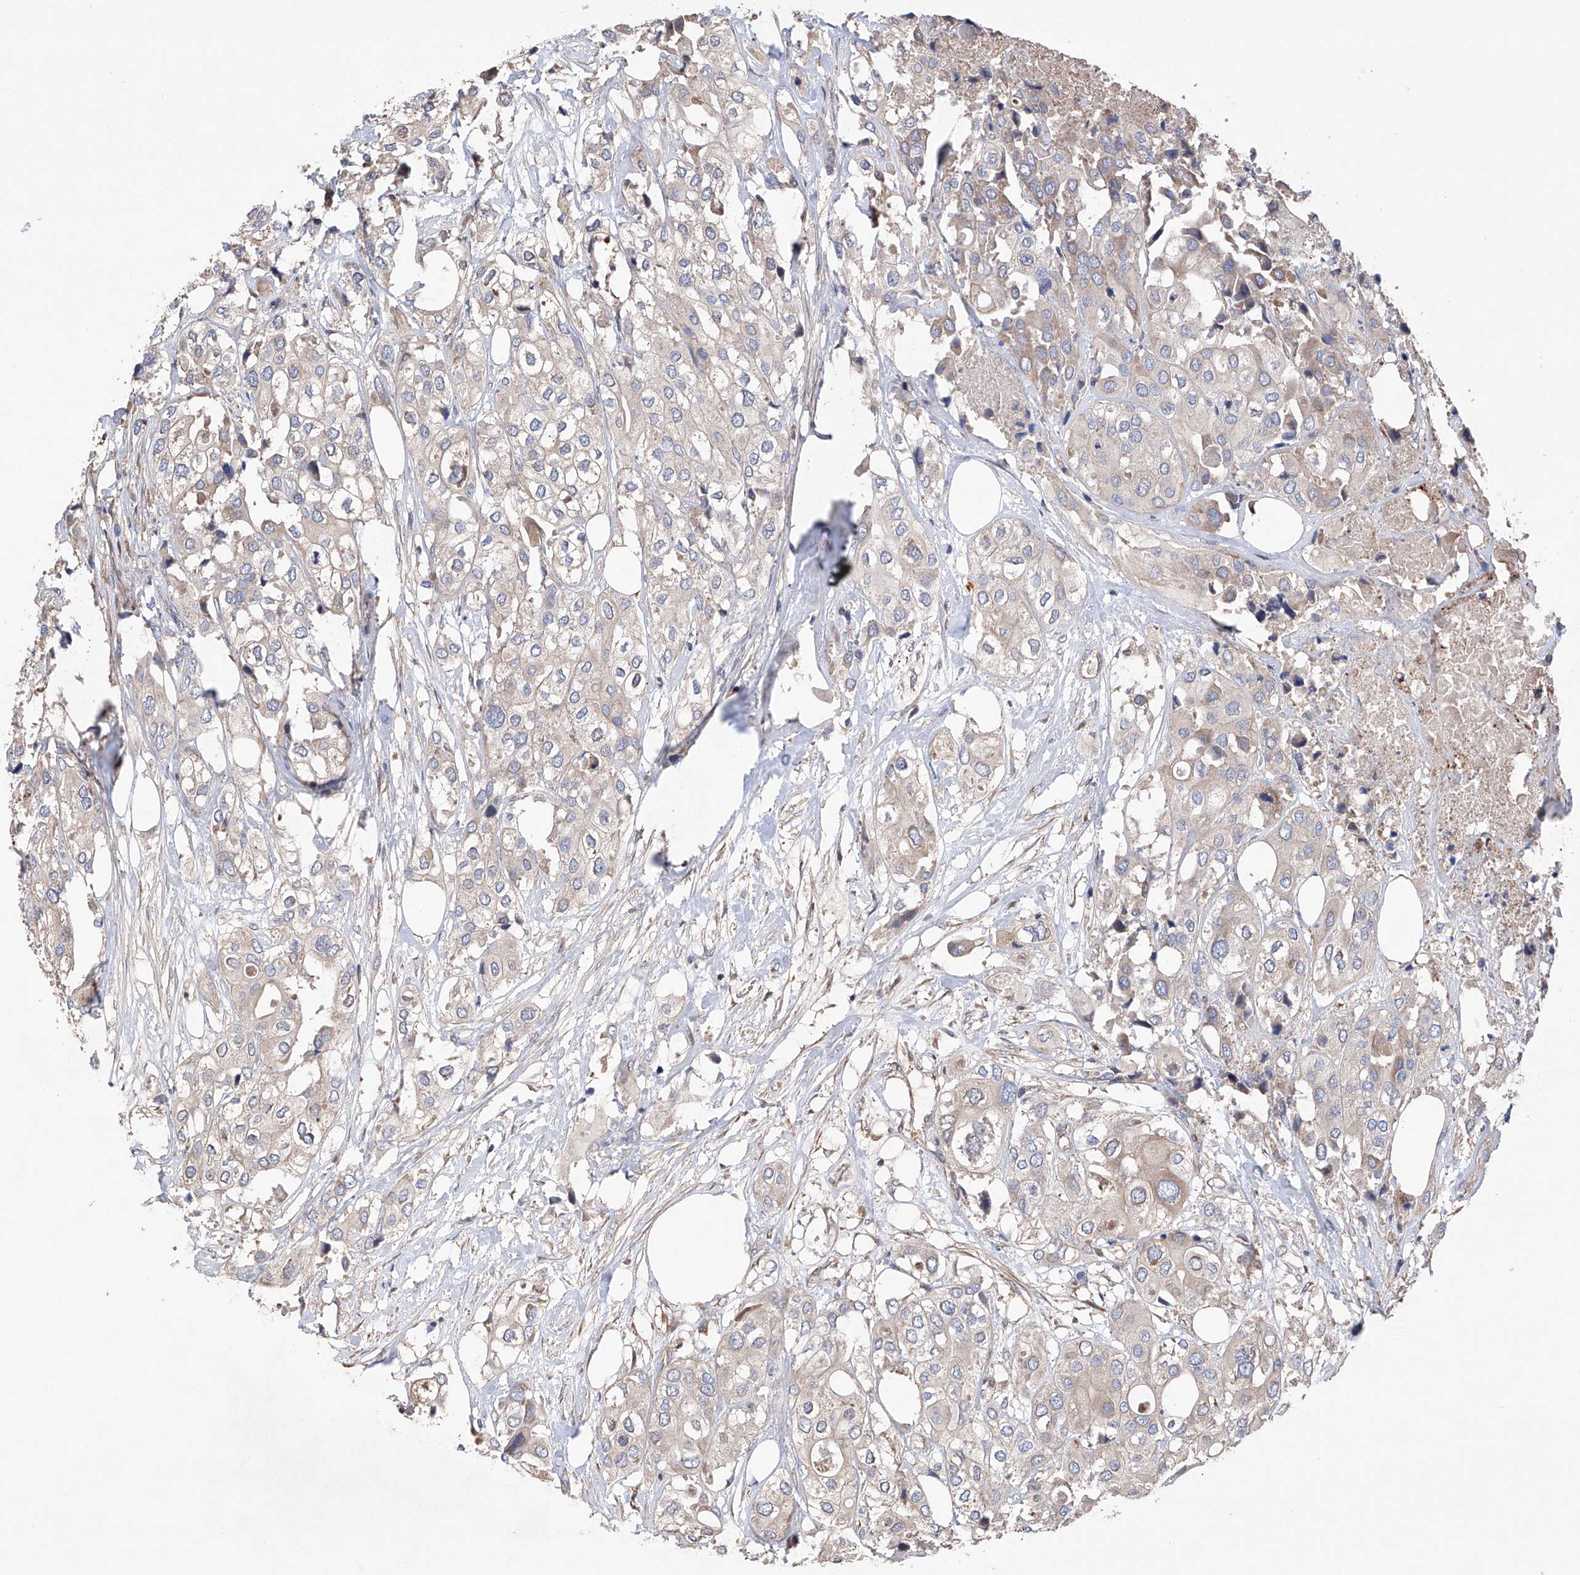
{"staining": {"intensity": "weak", "quantity": "25%-75%", "location": "cytoplasmic/membranous"}, "tissue": "urothelial cancer", "cell_type": "Tumor cells", "image_type": "cancer", "snomed": [{"axis": "morphology", "description": "Urothelial carcinoma, High grade"}, {"axis": "topography", "description": "Urinary bladder"}], "caption": "Immunohistochemistry (IHC) of human high-grade urothelial carcinoma shows low levels of weak cytoplasmic/membranous positivity in approximately 25%-75% of tumor cells. The protein of interest is stained brown, and the nuclei are stained in blue (DAB (3,3'-diaminobenzidine) IHC with brightfield microscopy, high magnification).", "gene": "AFG1L", "patient": {"sex": "male", "age": 64}}